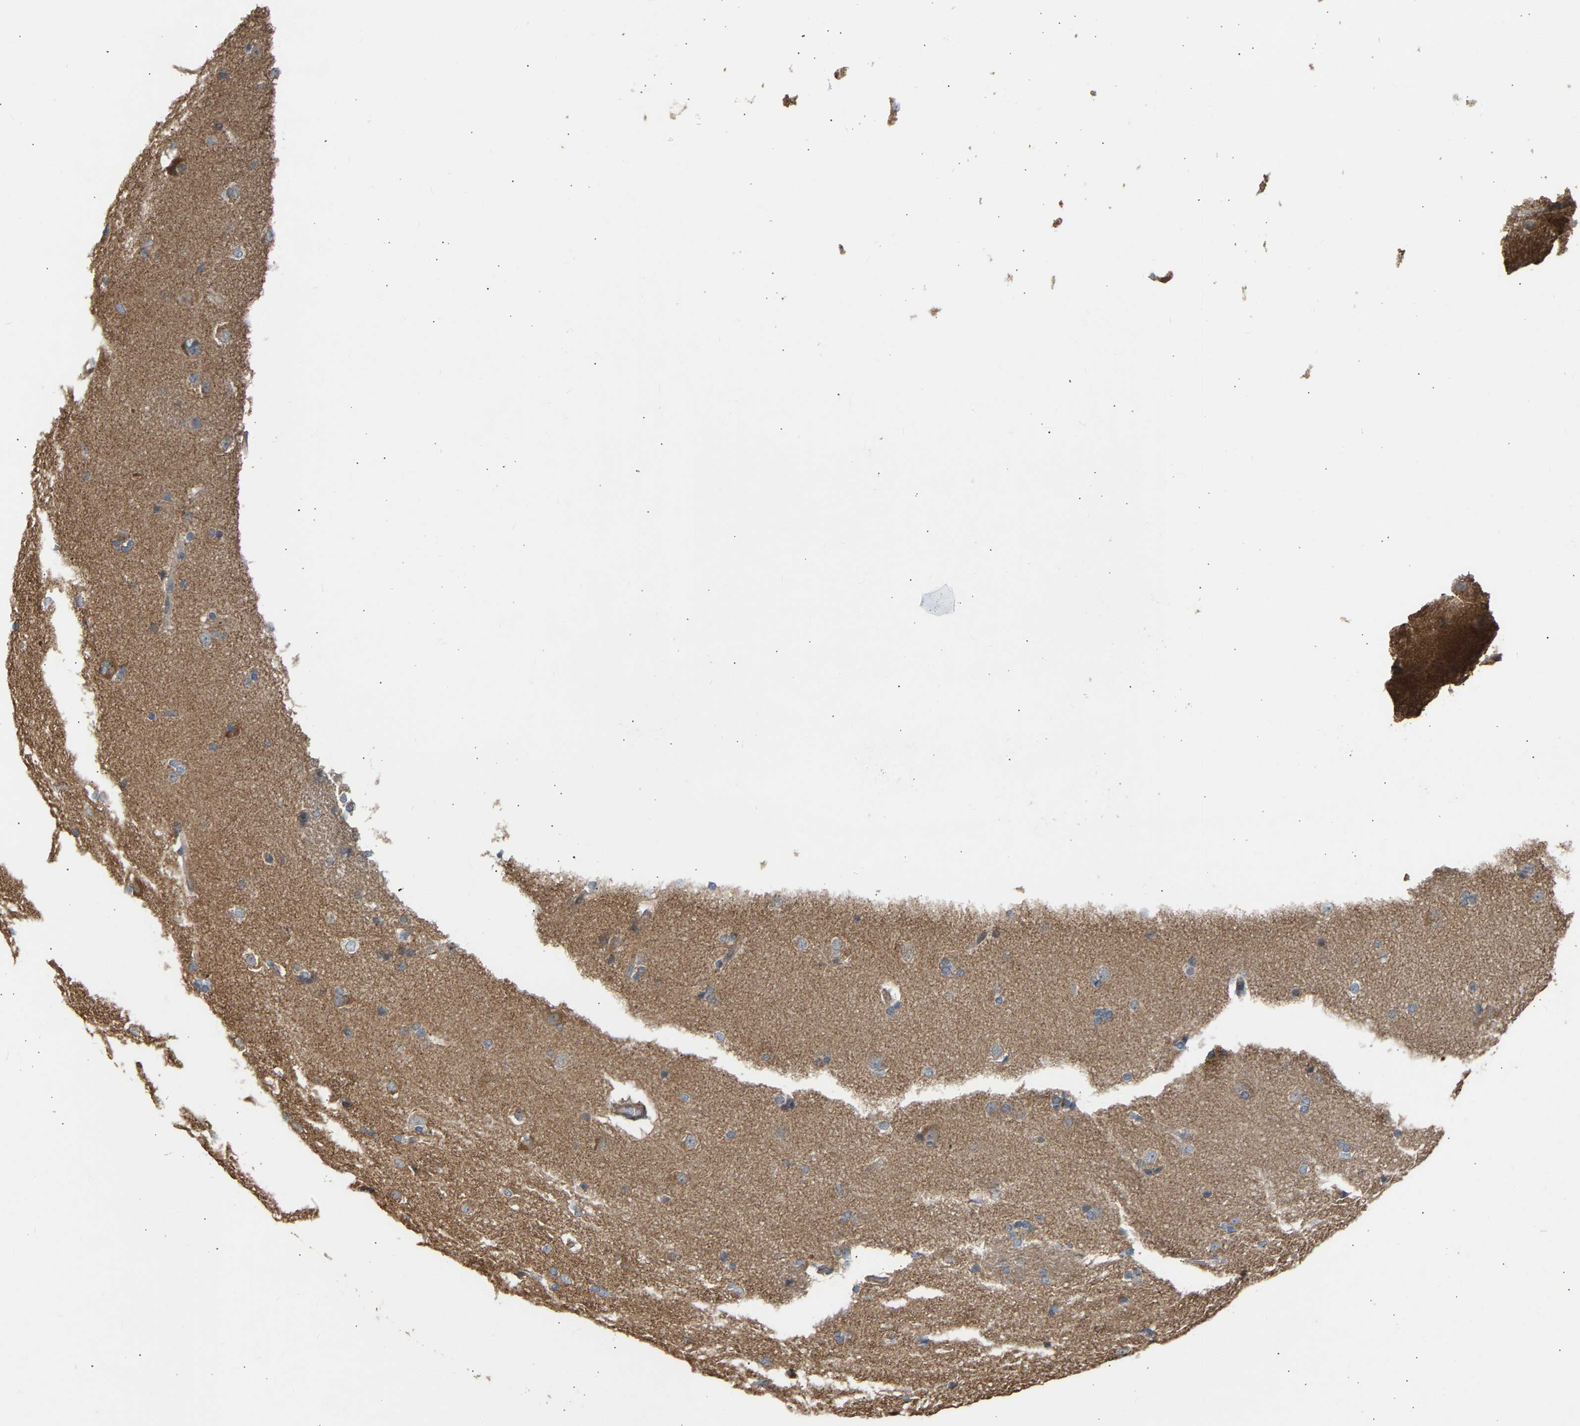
{"staining": {"intensity": "moderate", "quantity": "25%-75%", "location": "cytoplasmic/membranous"}, "tissue": "caudate", "cell_type": "Glial cells", "image_type": "normal", "snomed": [{"axis": "morphology", "description": "Normal tissue, NOS"}, {"axis": "topography", "description": "Lateral ventricle wall"}], "caption": "Immunohistochemical staining of normal caudate exhibits moderate cytoplasmic/membranous protein positivity in approximately 25%-75% of glial cells. Immunohistochemistry stains the protein of interest in brown and the nuclei are stained blue.", "gene": "GCN1", "patient": {"sex": "female", "age": 19}}